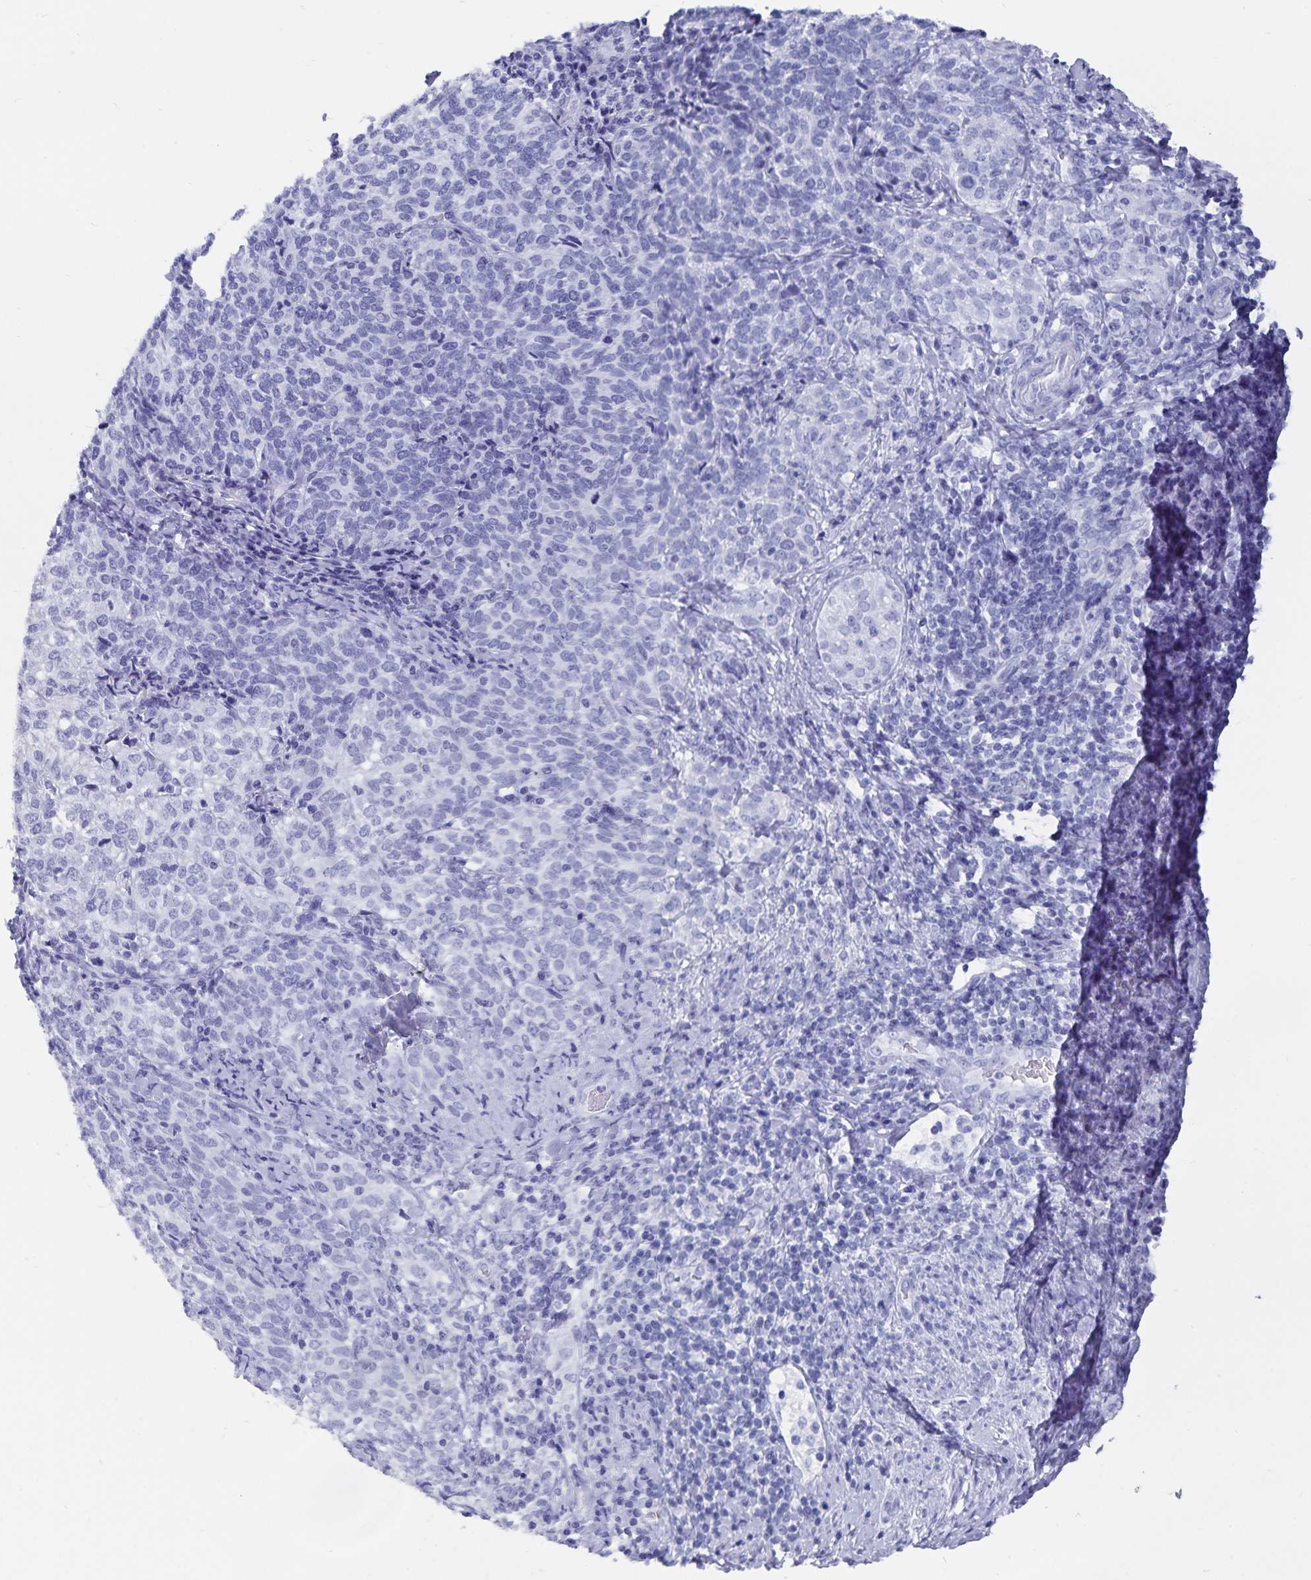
{"staining": {"intensity": "negative", "quantity": "none", "location": "none"}, "tissue": "cervical cancer", "cell_type": "Tumor cells", "image_type": "cancer", "snomed": [{"axis": "morphology", "description": "Normal tissue, NOS"}, {"axis": "morphology", "description": "Squamous cell carcinoma, NOS"}, {"axis": "topography", "description": "Vagina"}, {"axis": "topography", "description": "Cervix"}], "caption": "Immunohistochemistry (IHC) image of neoplastic tissue: human squamous cell carcinoma (cervical) stained with DAB shows no significant protein expression in tumor cells.", "gene": "ADH1A", "patient": {"sex": "female", "age": 45}}